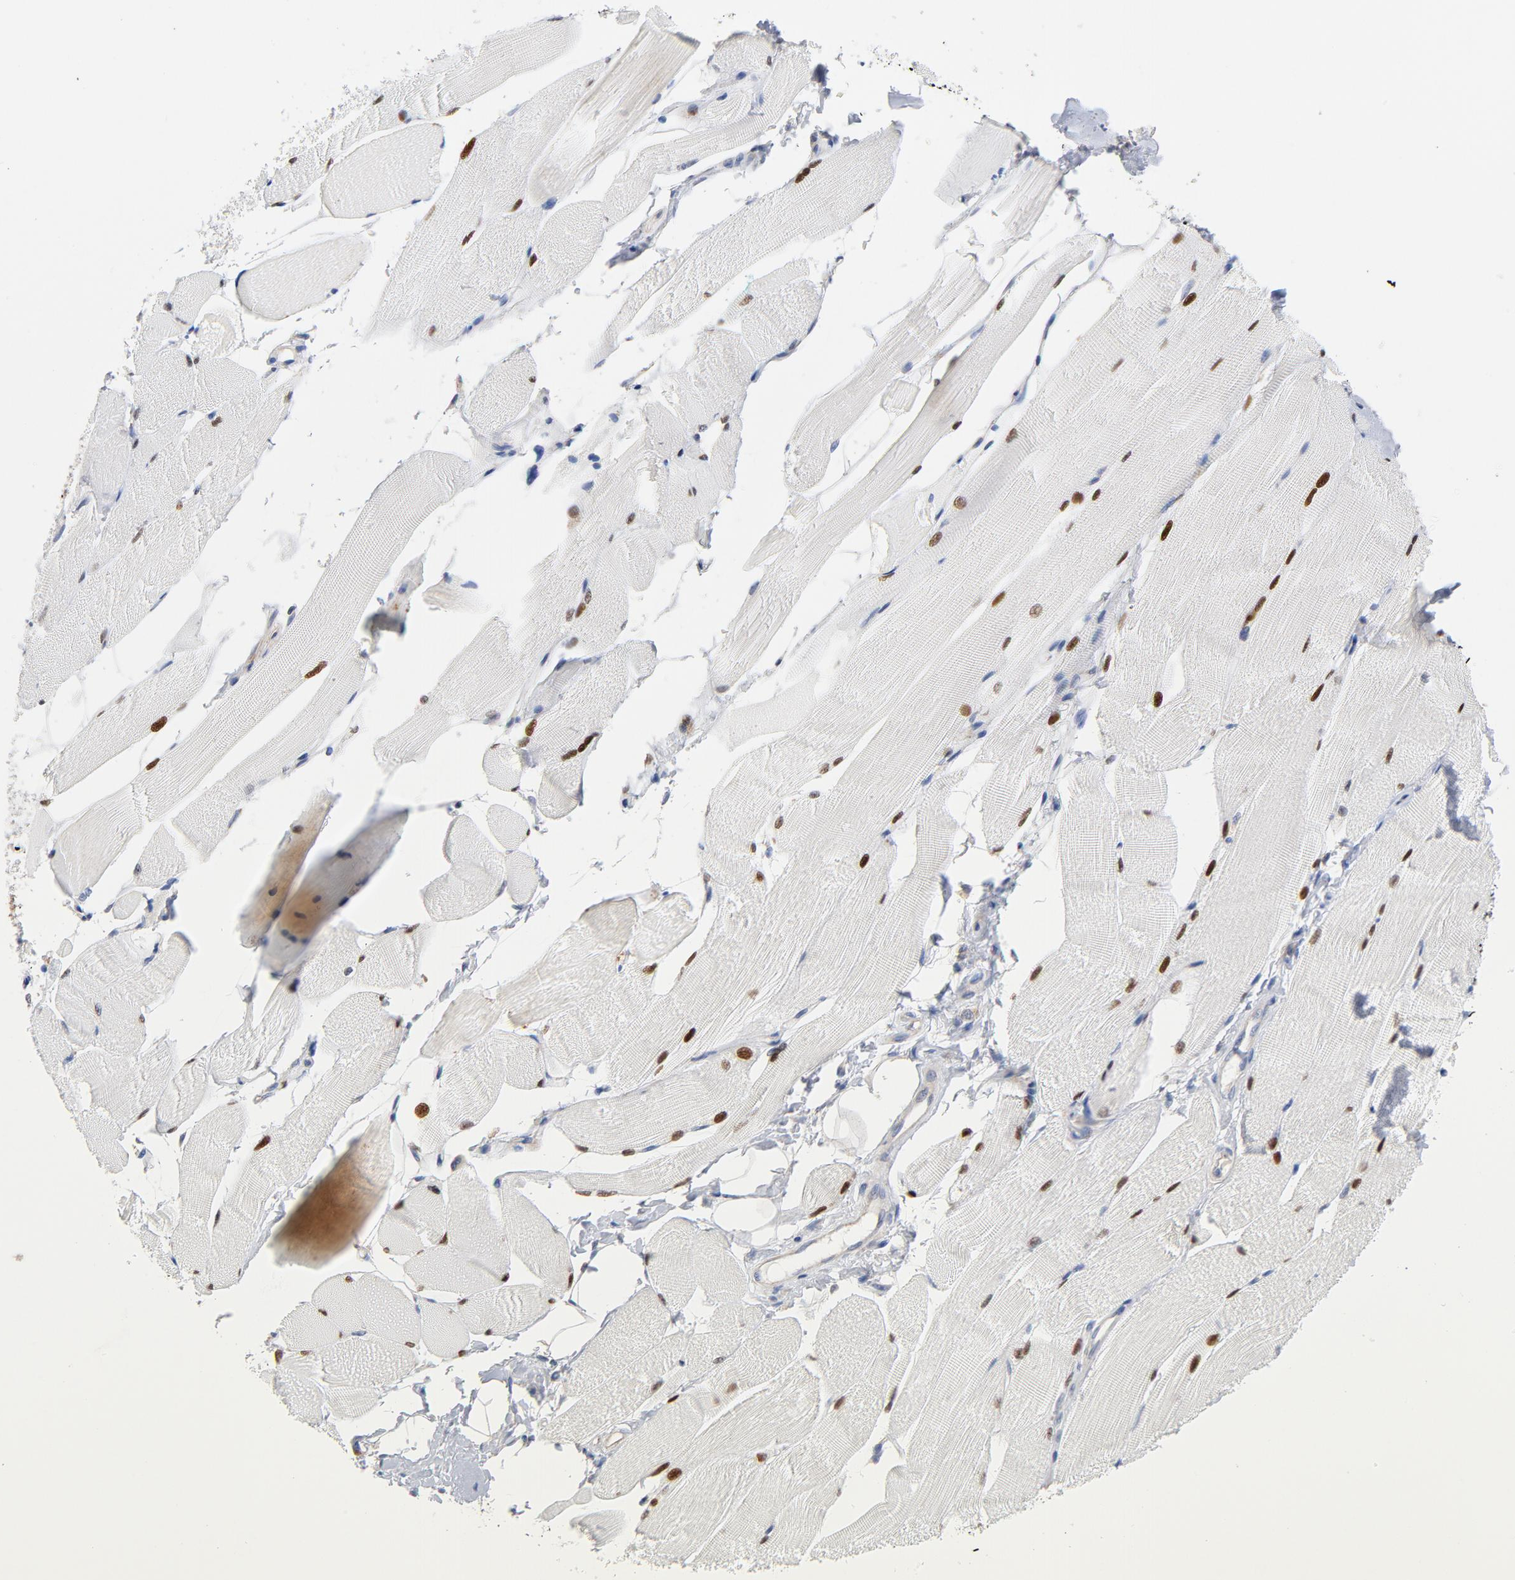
{"staining": {"intensity": "strong", "quantity": "25%-75%", "location": "nuclear"}, "tissue": "skeletal muscle", "cell_type": "Myocytes", "image_type": "normal", "snomed": [{"axis": "morphology", "description": "Normal tissue, NOS"}, {"axis": "topography", "description": "Skeletal muscle"}, {"axis": "topography", "description": "Peripheral nerve tissue"}], "caption": "IHC (DAB (3,3'-diaminobenzidine)) staining of benign human skeletal muscle exhibits strong nuclear protein expression in approximately 25%-75% of myocytes. The staining was performed using DAB (3,3'-diaminobenzidine) to visualize the protein expression in brown, while the nuclei were stained in blue with hematoxylin (Magnification: 20x).", "gene": "RAPGEF3", "patient": {"sex": "female", "age": 84}}